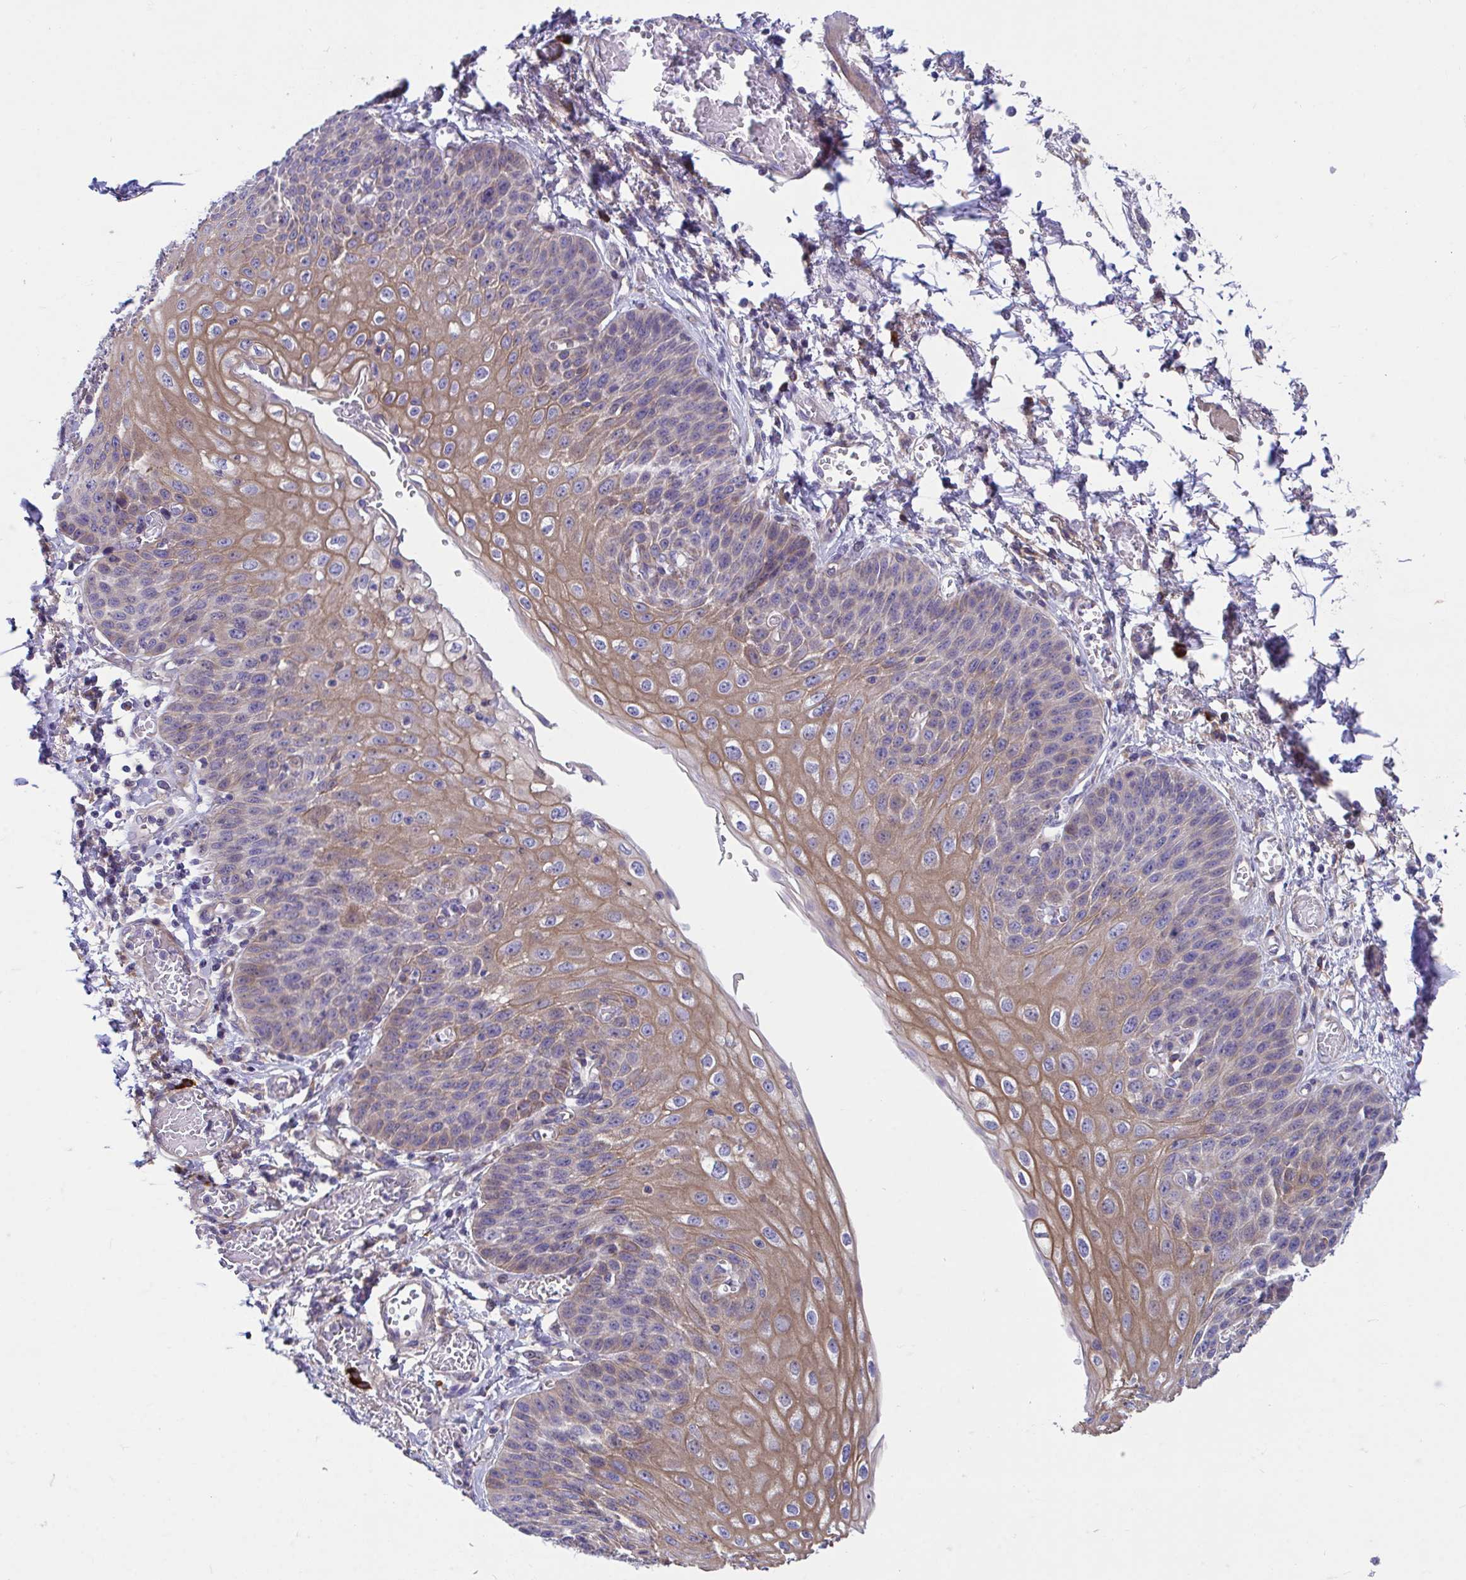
{"staining": {"intensity": "moderate", "quantity": ">75%", "location": "cytoplasmic/membranous"}, "tissue": "esophagus", "cell_type": "Squamous epithelial cells", "image_type": "normal", "snomed": [{"axis": "morphology", "description": "Normal tissue, NOS"}, {"axis": "morphology", "description": "Adenocarcinoma, NOS"}, {"axis": "topography", "description": "Esophagus"}], "caption": "A medium amount of moderate cytoplasmic/membranous staining is present in about >75% of squamous epithelial cells in normal esophagus.", "gene": "WBP1", "patient": {"sex": "male", "age": 81}}